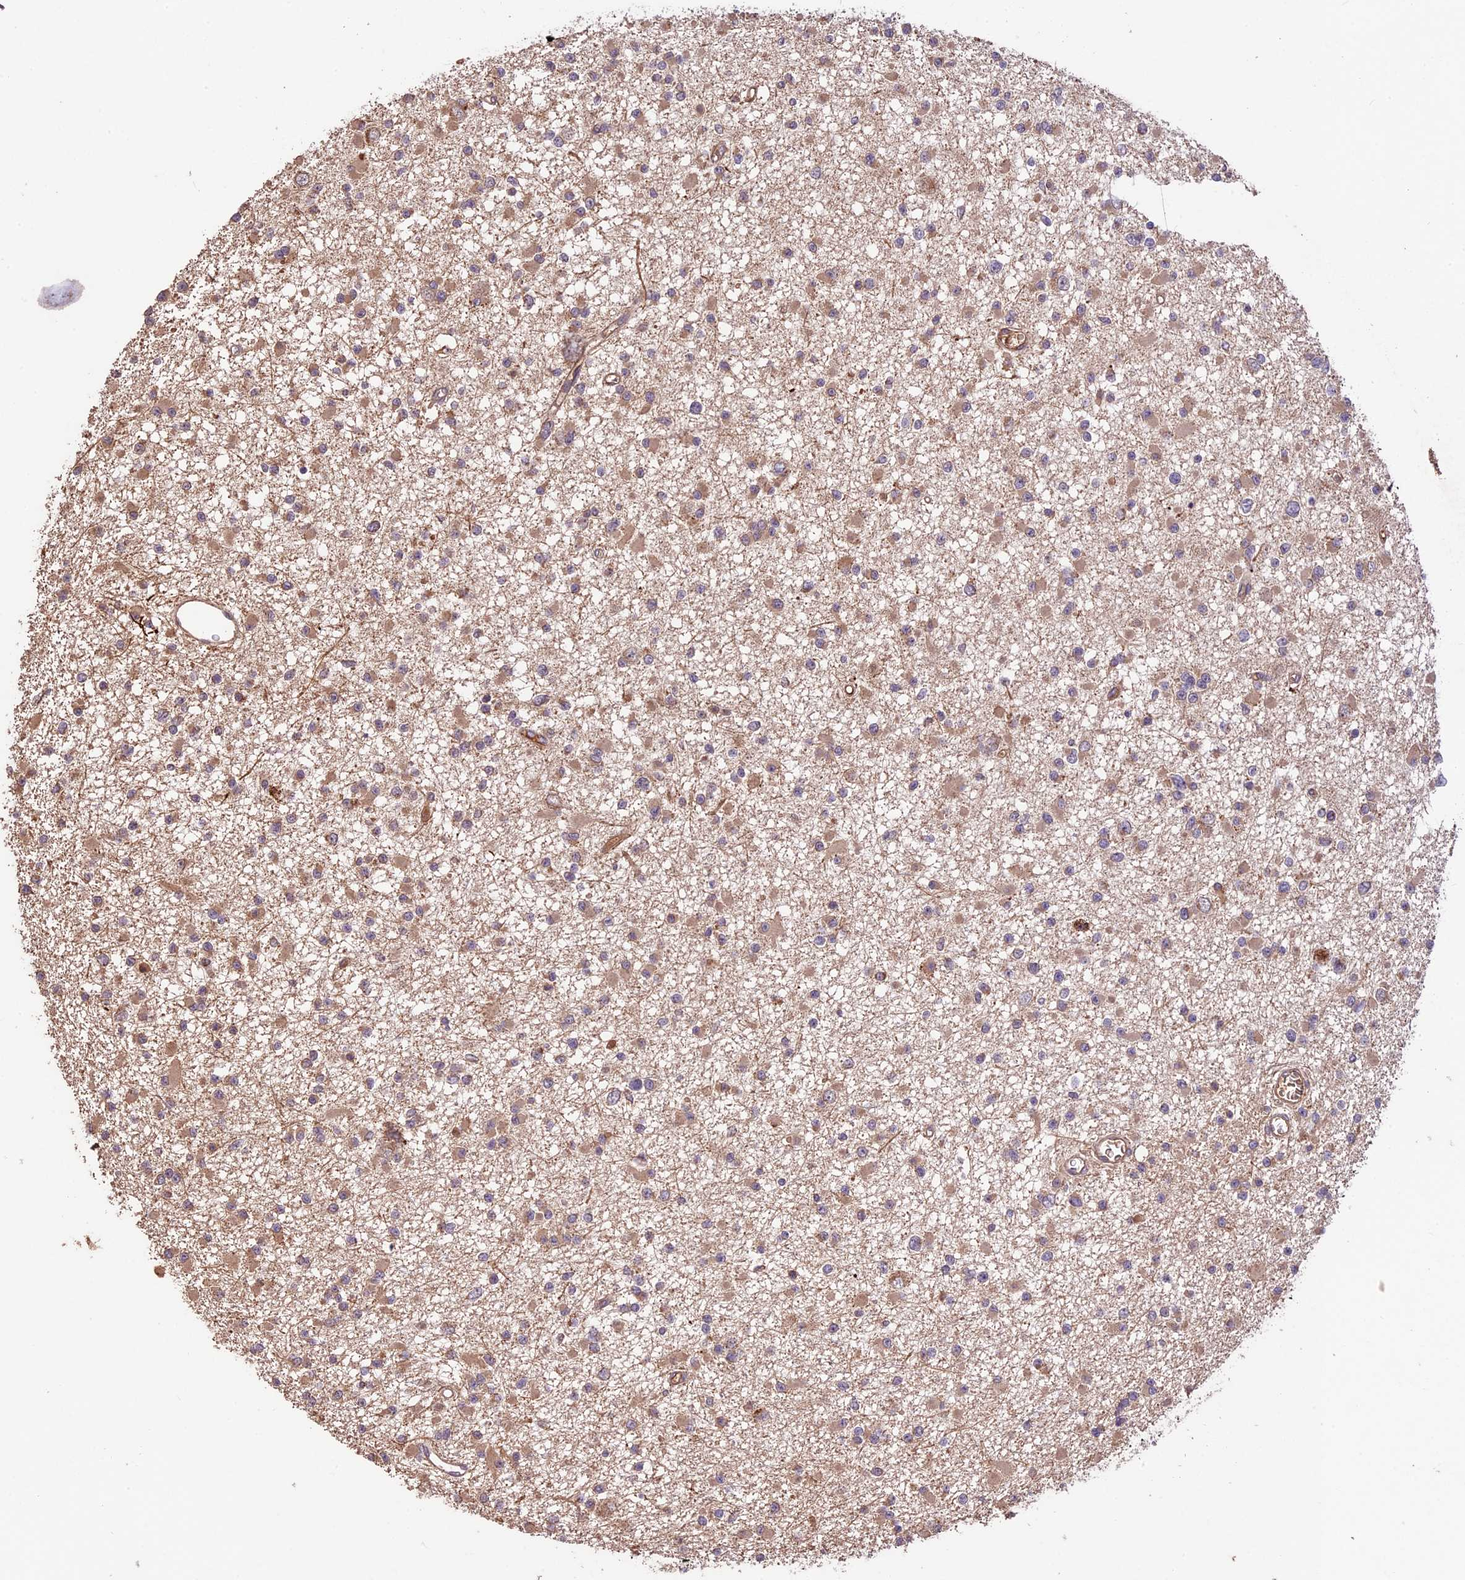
{"staining": {"intensity": "weak", "quantity": ">75%", "location": "cytoplasmic/membranous"}, "tissue": "glioma", "cell_type": "Tumor cells", "image_type": "cancer", "snomed": [{"axis": "morphology", "description": "Glioma, malignant, Low grade"}, {"axis": "topography", "description": "Brain"}], "caption": "Glioma tissue demonstrates weak cytoplasmic/membranous positivity in approximately >75% of tumor cells, visualized by immunohistochemistry.", "gene": "CRLF1", "patient": {"sex": "female", "age": 22}}